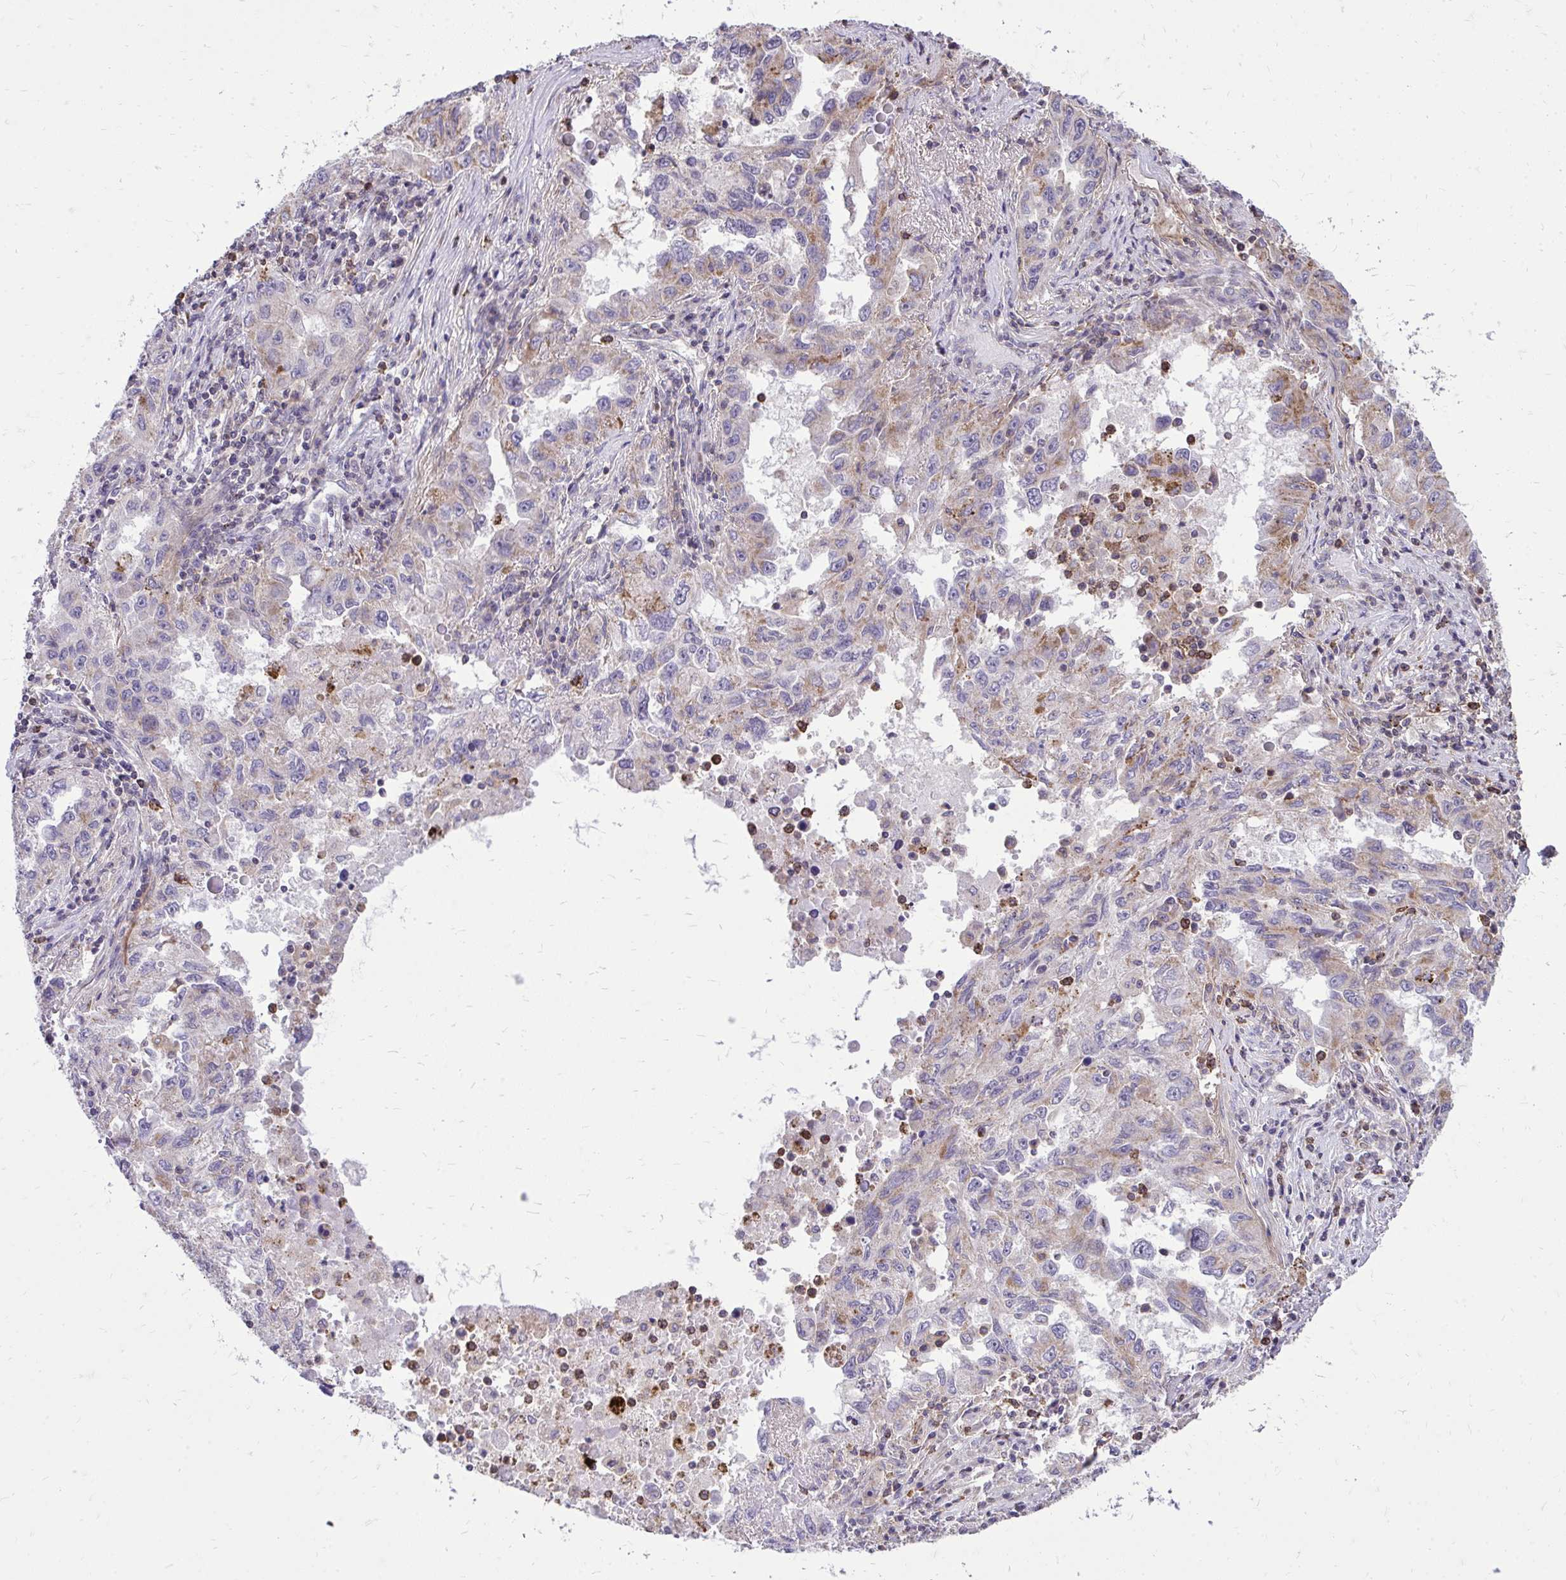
{"staining": {"intensity": "moderate", "quantity": "25%-75%", "location": "cytoplasmic/membranous"}, "tissue": "lung cancer", "cell_type": "Tumor cells", "image_type": "cancer", "snomed": [{"axis": "morphology", "description": "Adenocarcinoma, NOS"}, {"axis": "topography", "description": "Lung"}], "caption": "Protein expression by immunohistochemistry demonstrates moderate cytoplasmic/membranous expression in approximately 25%-75% of tumor cells in adenocarcinoma (lung). (DAB (3,3'-diaminobenzidine) = brown stain, brightfield microscopy at high magnification).", "gene": "SLC7A5", "patient": {"sex": "female", "age": 73}}